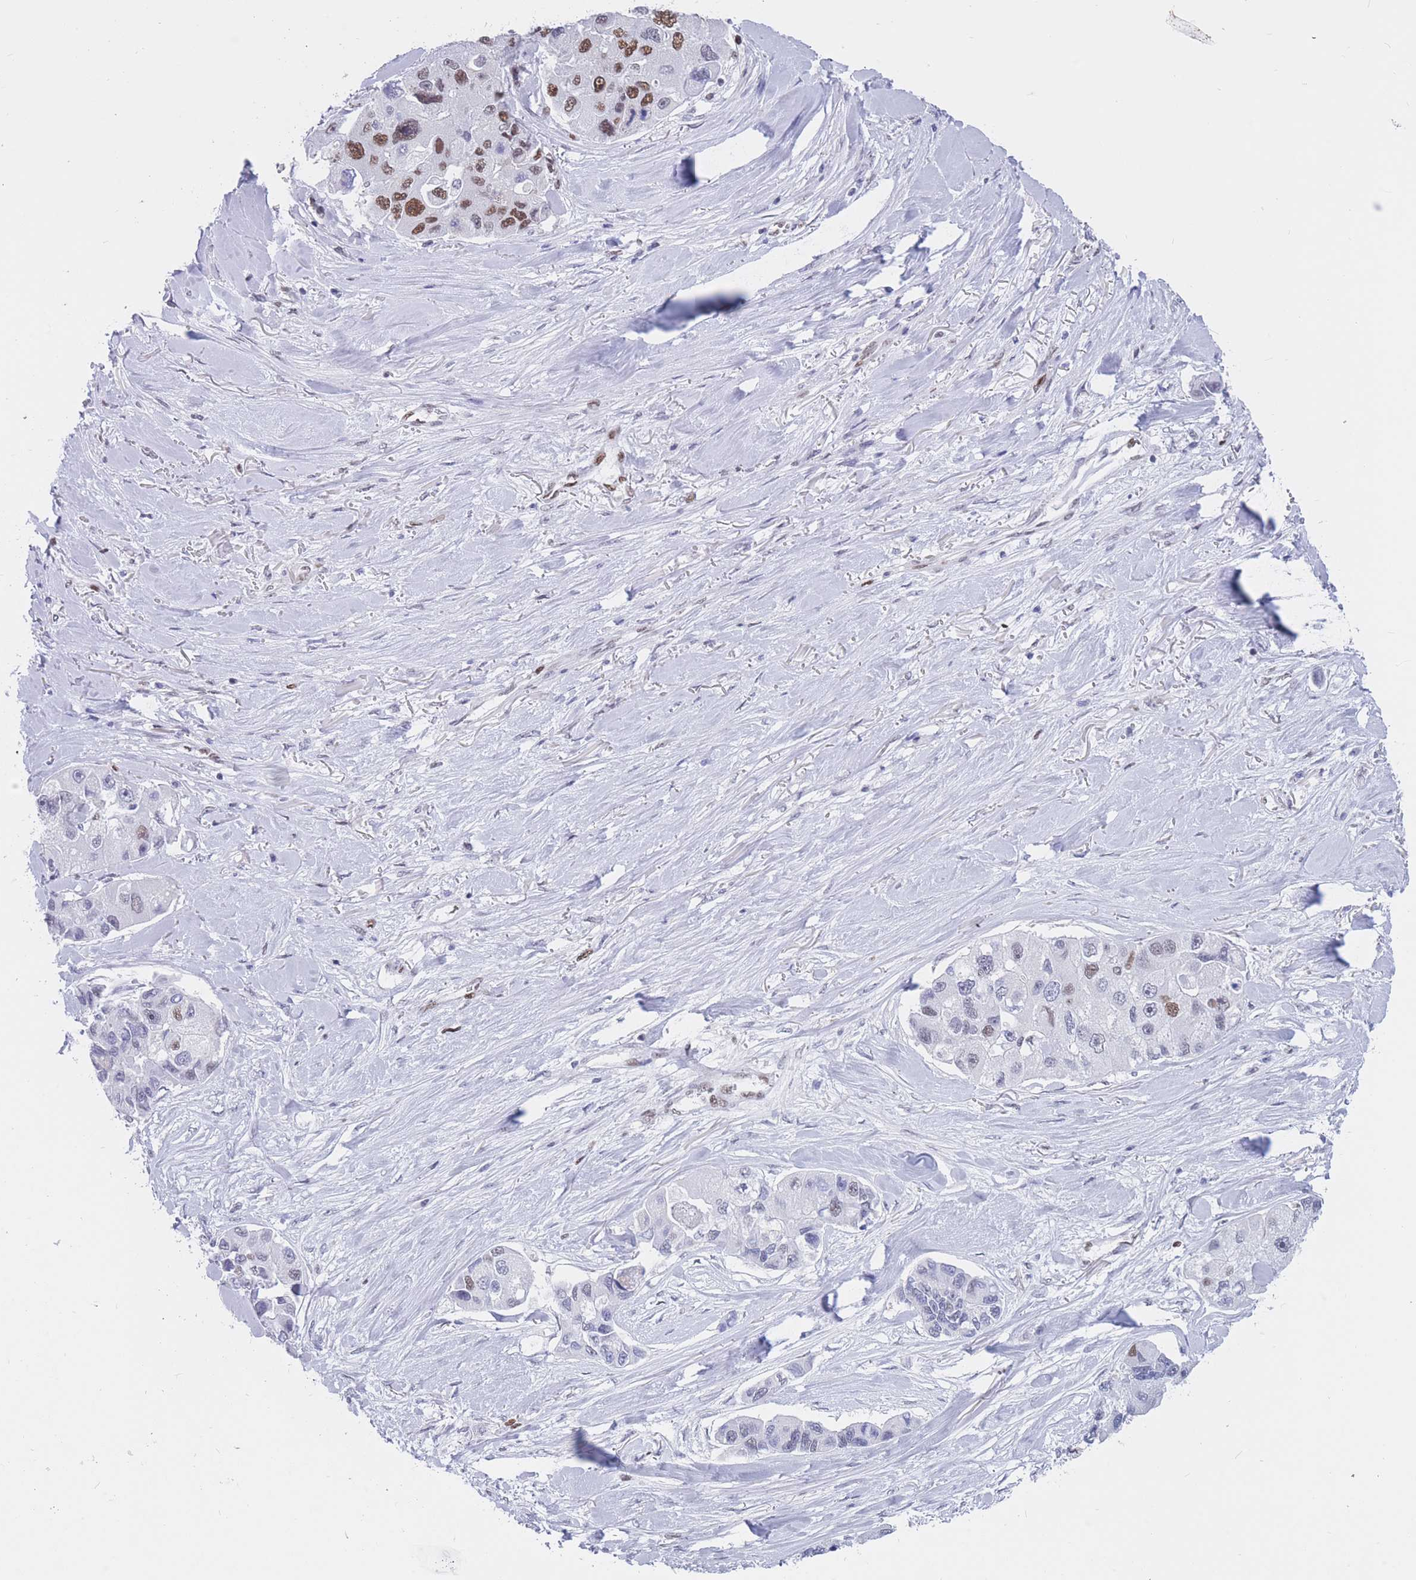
{"staining": {"intensity": "strong", "quantity": "<25%", "location": "nuclear"}, "tissue": "lung cancer", "cell_type": "Tumor cells", "image_type": "cancer", "snomed": [{"axis": "morphology", "description": "Adenocarcinoma, NOS"}, {"axis": "topography", "description": "Lung"}], "caption": "The histopathology image reveals immunohistochemical staining of adenocarcinoma (lung). There is strong nuclear staining is identified in approximately <25% of tumor cells.", "gene": "NASP", "patient": {"sex": "female", "age": 54}}